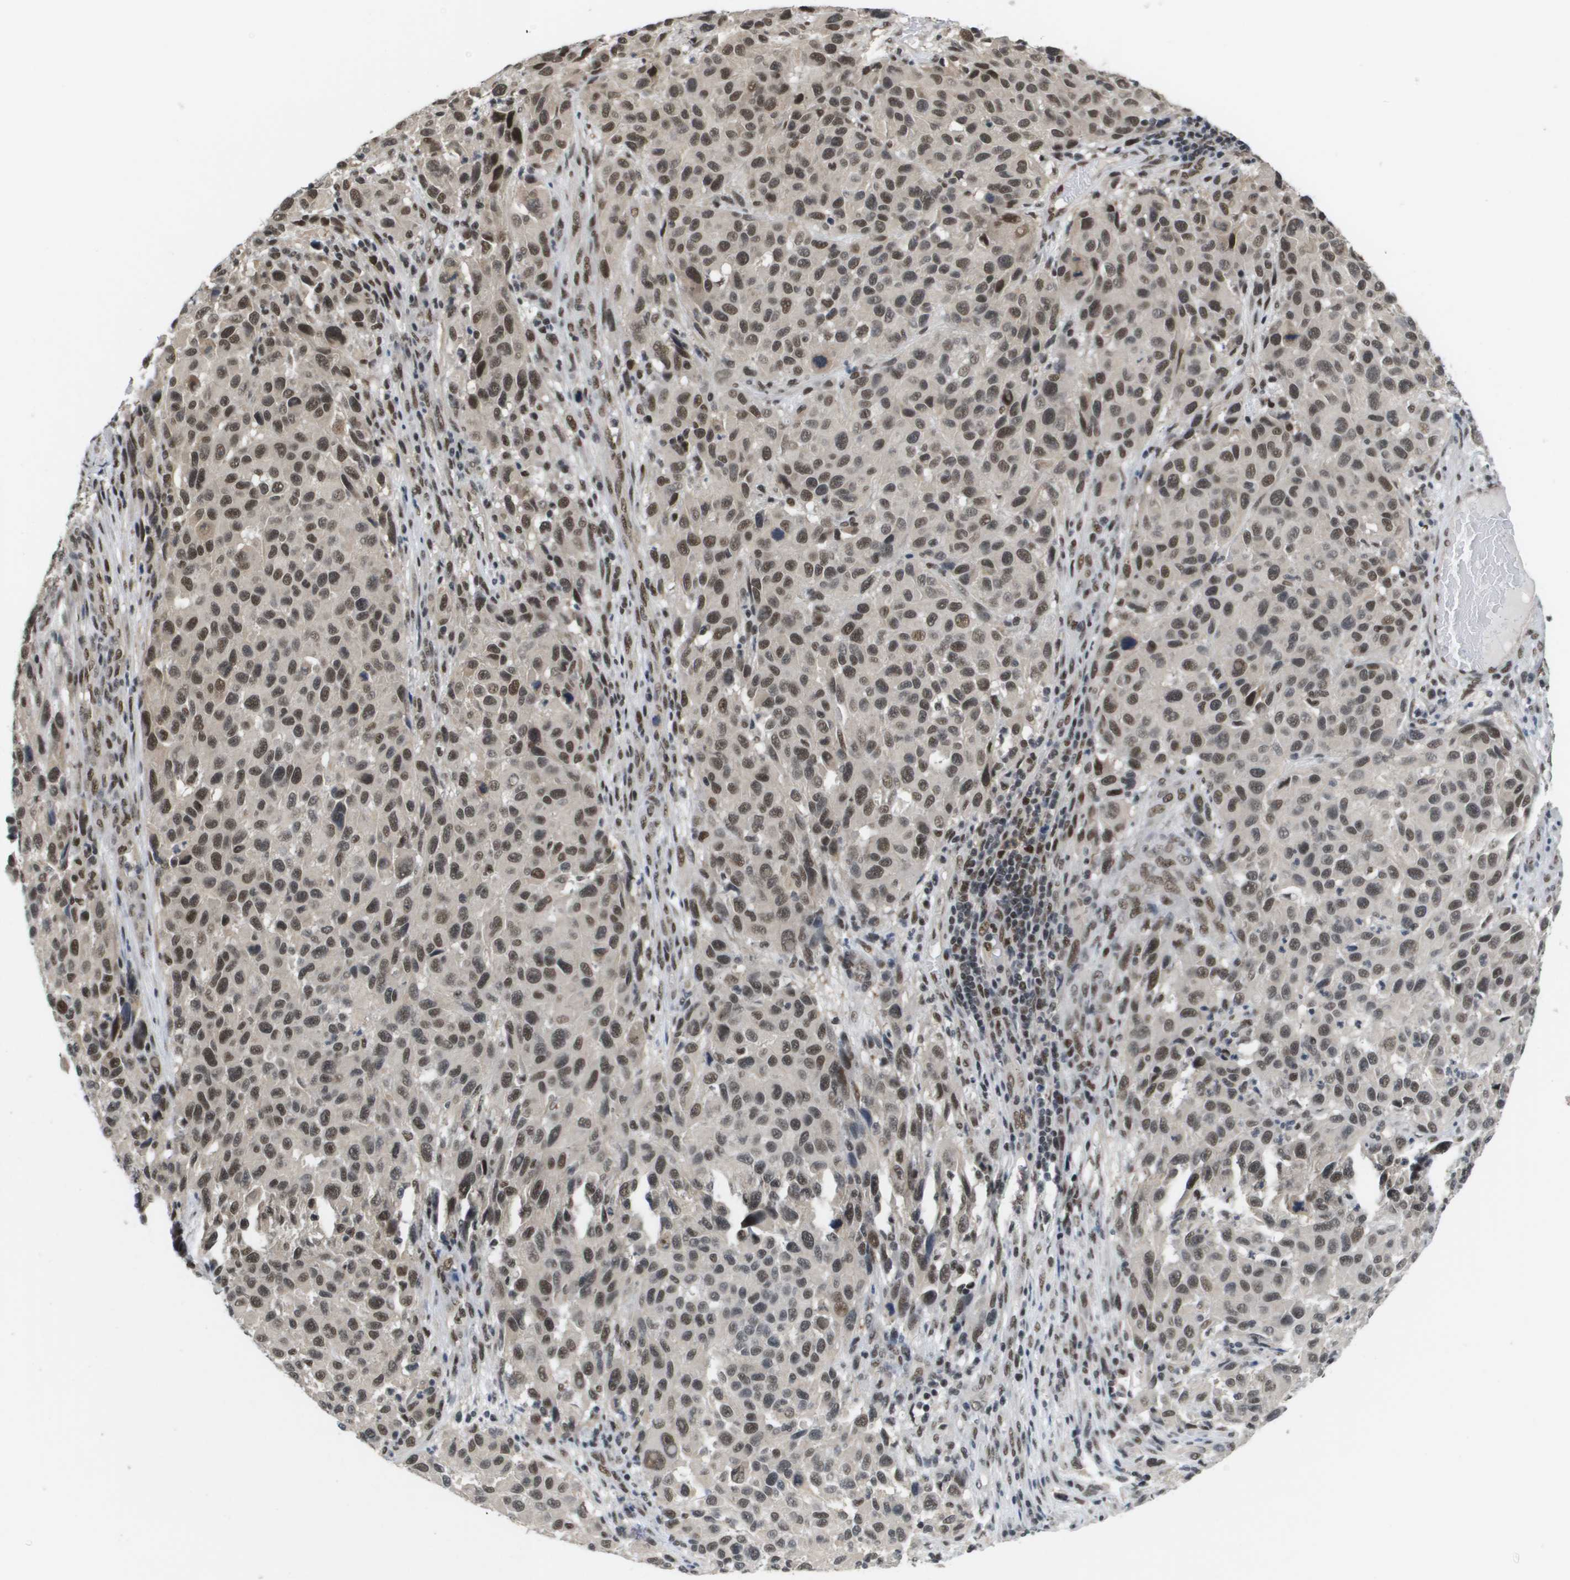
{"staining": {"intensity": "moderate", "quantity": ">75%", "location": "nuclear"}, "tissue": "melanoma", "cell_type": "Tumor cells", "image_type": "cancer", "snomed": [{"axis": "morphology", "description": "Malignant melanoma, Metastatic site"}, {"axis": "topography", "description": "Lymph node"}], "caption": "Human melanoma stained for a protein (brown) displays moderate nuclear positive expression in approximately >75% of tumor cells.", "gene": "ISY1", "patient": {"sex": "male", "age": 61}}